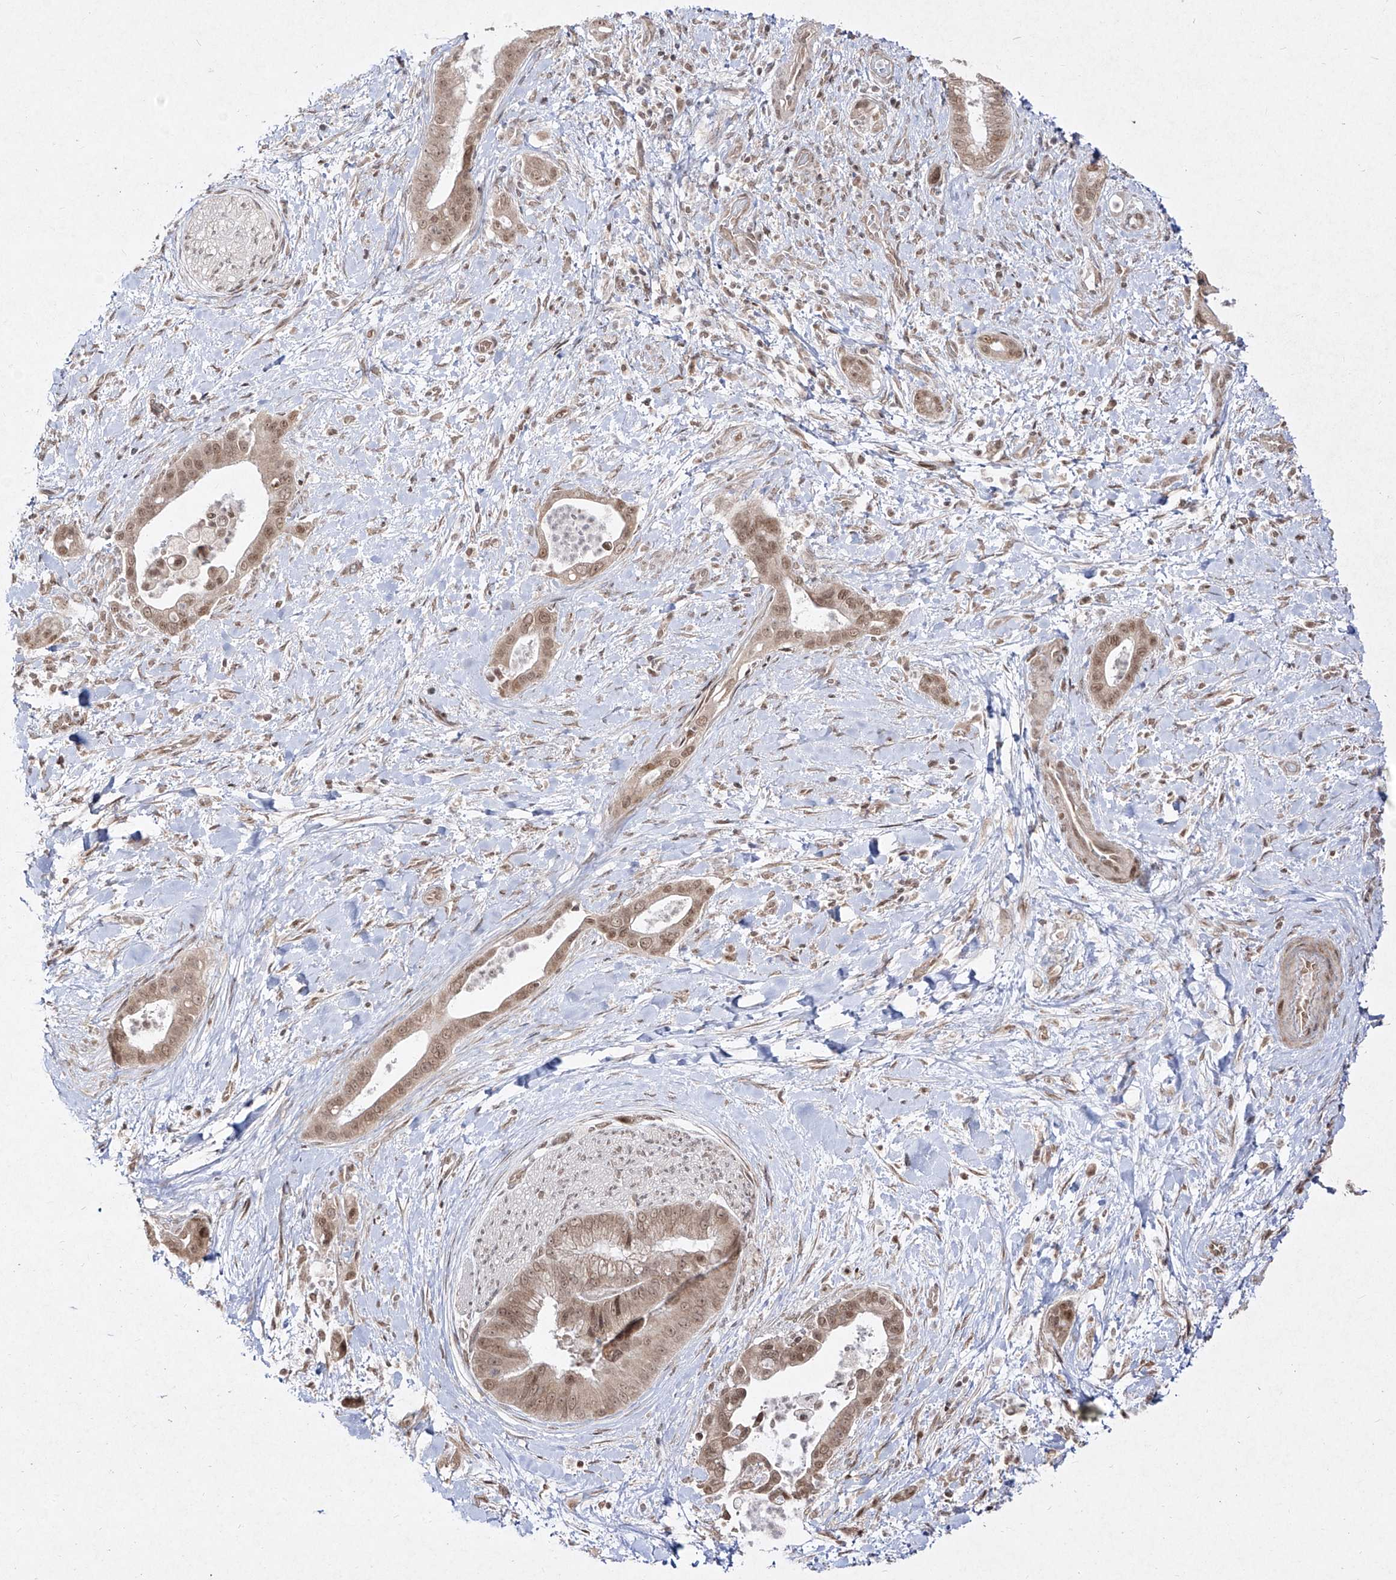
{"staining": {"intensity": "moderate", "quantity": ">75%", "location": "cytoplasmic/membranous,nuclear"}, "tissue": "liver cancer", "cell_type": "Tumor cells", "image_type": "cancer", "snomed": [{"axis": "morphology", "description": "Cholangiocarcinoma"}, {"axis": "topography", "description": "Liver"}], "caption": "Protein staining exhibits moderate cytoplasmic/membranous and nuclear positivity in approximately >75% of tumor cells in liver cancer (cholangiocarcinoma).", "gene": "SNRNP27", "patient": {"sex": "female", "age": 54}}